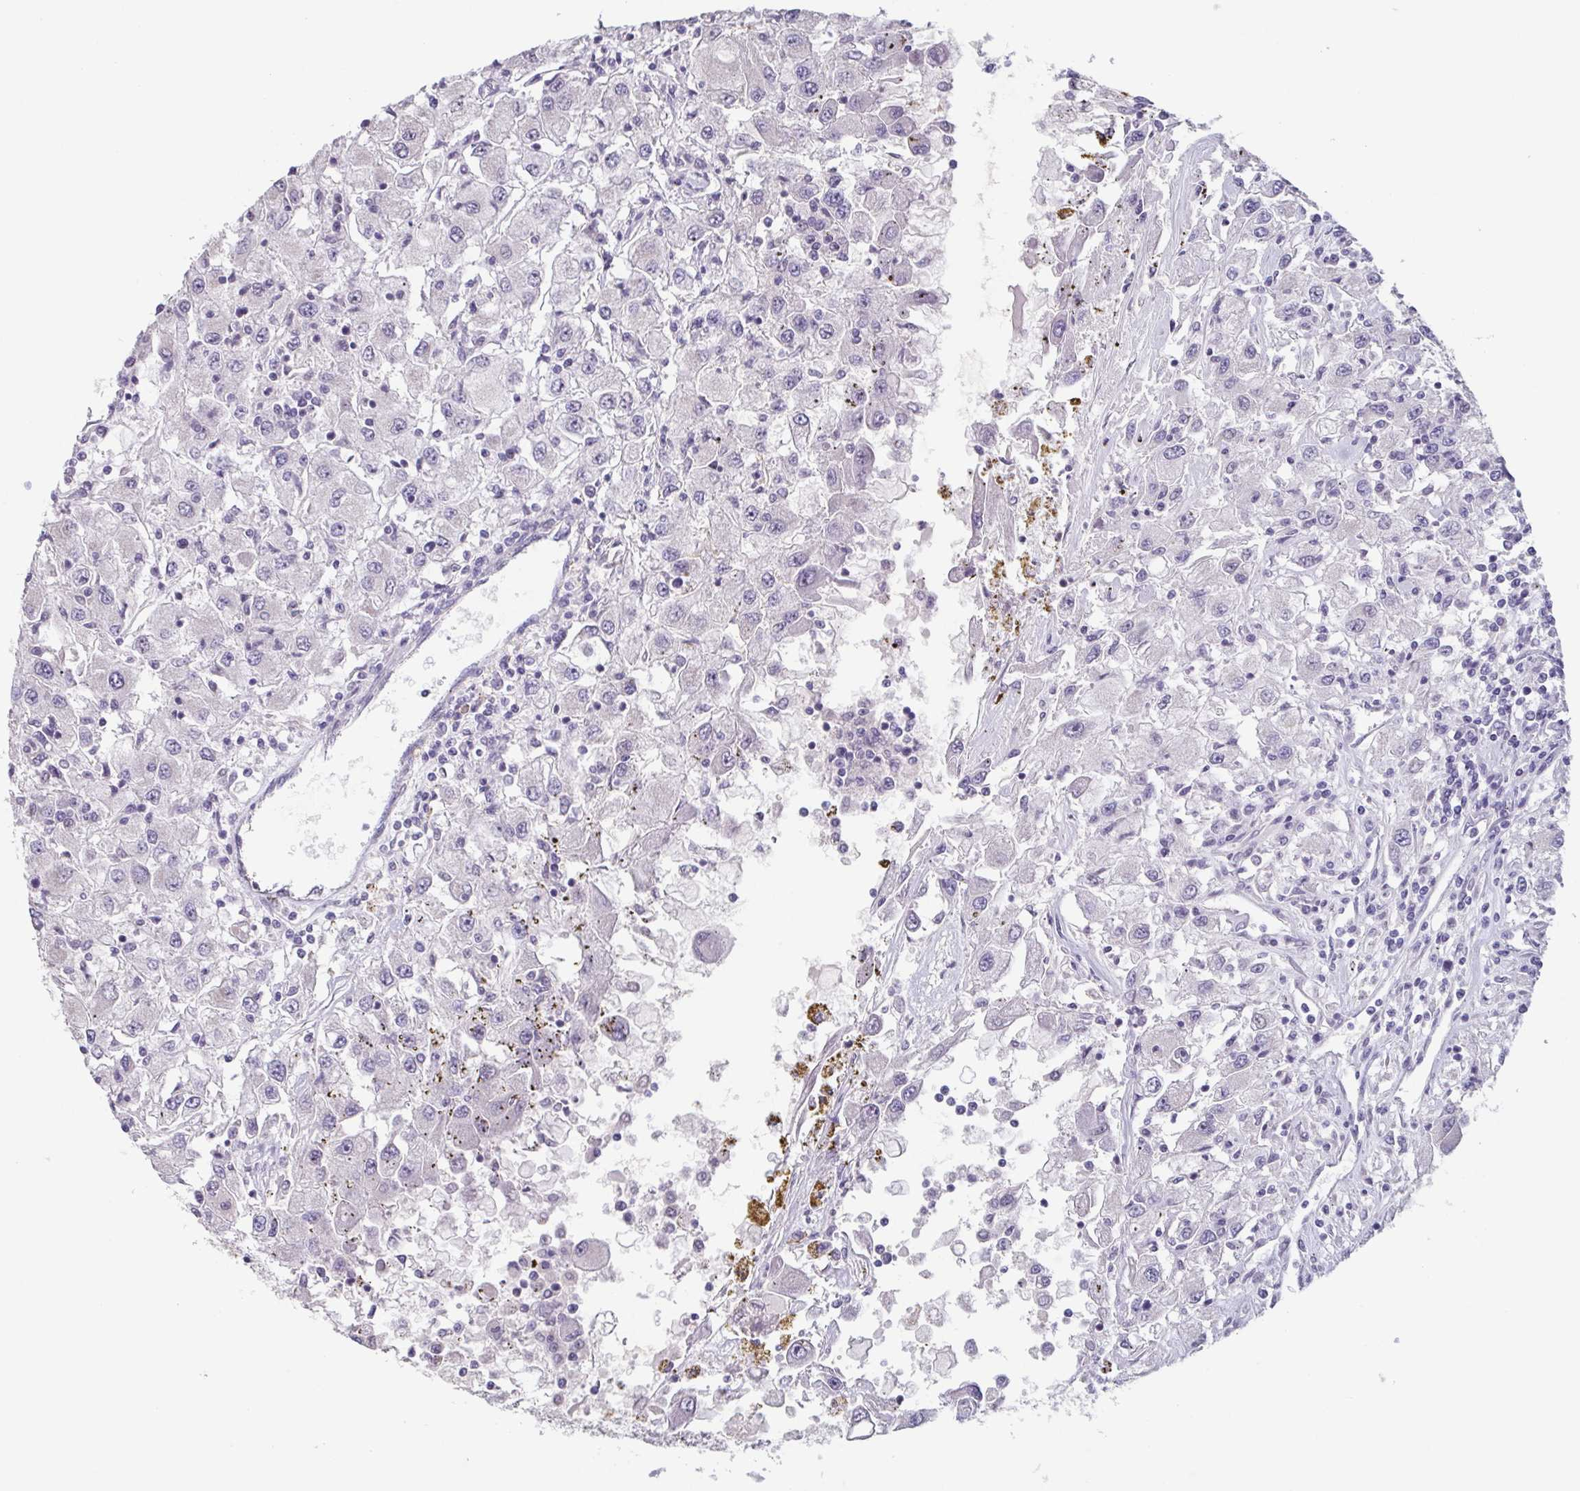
{"staining": {"intensity": "negative", "quantity": "none", "location": "none"}, "tissue": "renal cancer", "cell_type": "Tumor cells", "image_type": "cancer", "snomed": [{"axis": "morphology", "description": "Adenocarcinoma, NOS"}, {"axis": "topography", "description": "Kidney"}], "caption": "The IHC micrograph has no significant positivity in tumor cells of adenocarcinoma (renal) tissue. (DAB (3,3'-diaminobenzidine) IHC visualized using brightfield microscopy, high magnification).", "gene": "GHRL", "patient": {"sex": "female", "age": 67}}